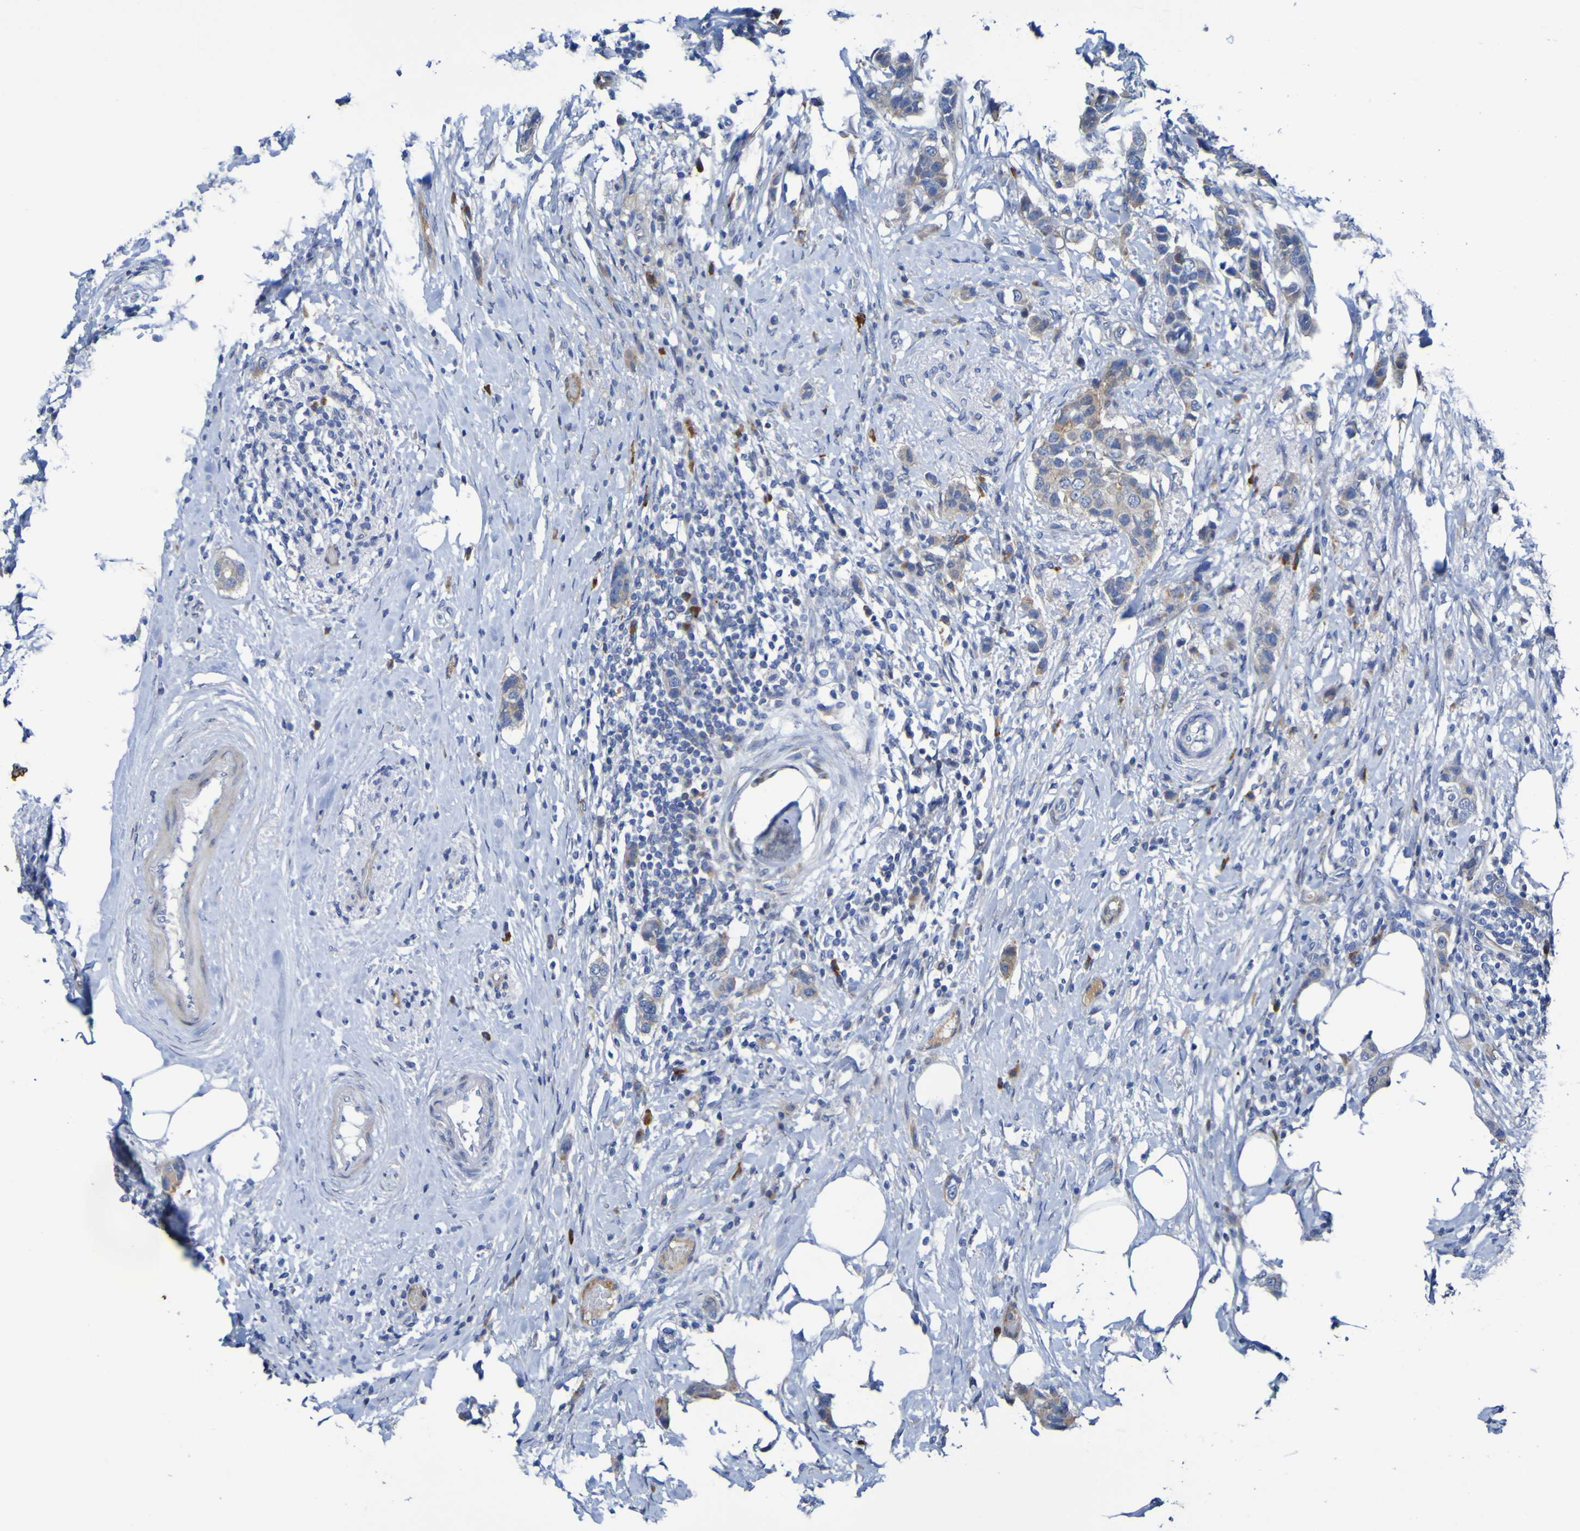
{"staining": {"intensity": "weak", "quantity": ">75%", "location": "cytoplasmic/membranous"}, "tissue": "breast cancer", "cell_type": "Tumor cells", "image_type": "cancer", "snomed": [{"axis": "morphology", "description": "Normal tissue, NOS"}, {"axis": "morphology", "description": "Duct carcinoma"}, {"axis": "topography", "description": "Breast"}], "caption": "Infiltrating ductal carcinoma (breast) stained with immunohistochemistry shows weak cytoplasmic/membranous expression in about >75% of tumor cells. Immunohistochemistry stains the protein of interest in brown and the nuclei are stained blue.", "gene": "C11orf24", "patient": {"sex": "female", "age": 50}}